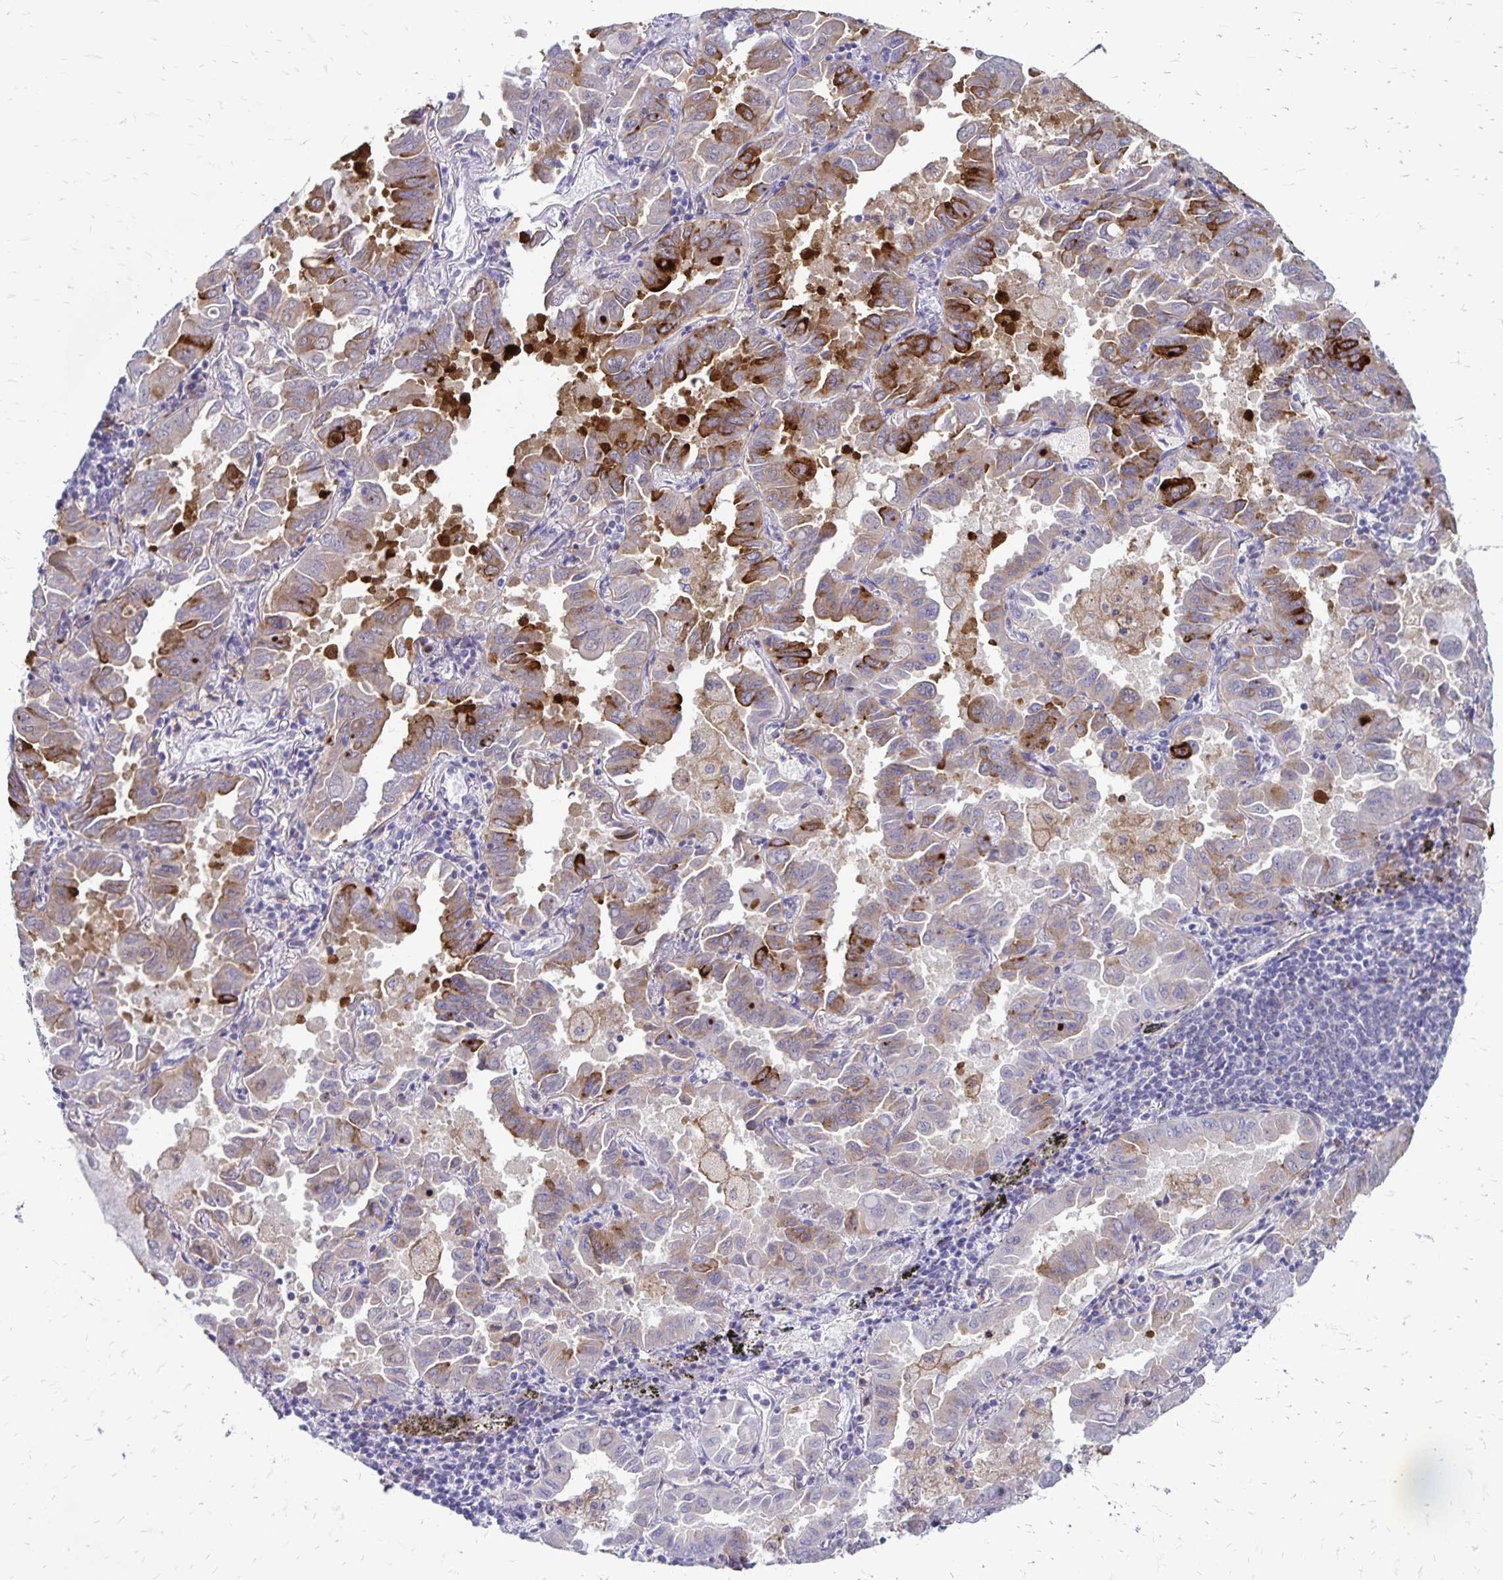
{"staining": {"intensity": "strong", "quantity": "<25%", "location": "cytoplasmic/membranous"}, "tissue": "lung cancer", "cell_type": "Tumor cells", "image_type": "cancer", "snomed": [{"axis": "morphology", "description": "Adenocarcinoma, NOS"}, {"axis": "topography", "description": "Lung"}], "caption": "Tumor cells show medium levels of strong cytoplasmic/membranous expression in approximately <25% of cells in human lung adenocarcinoma. Using DAB (3,3'-diaminobenzidine) (brown) and hematoxylin (blue) stains, captured at high magnification using brightfield microscopy.", "gene": "TNS3", "patient": {"sex": "male", "age": 64}}